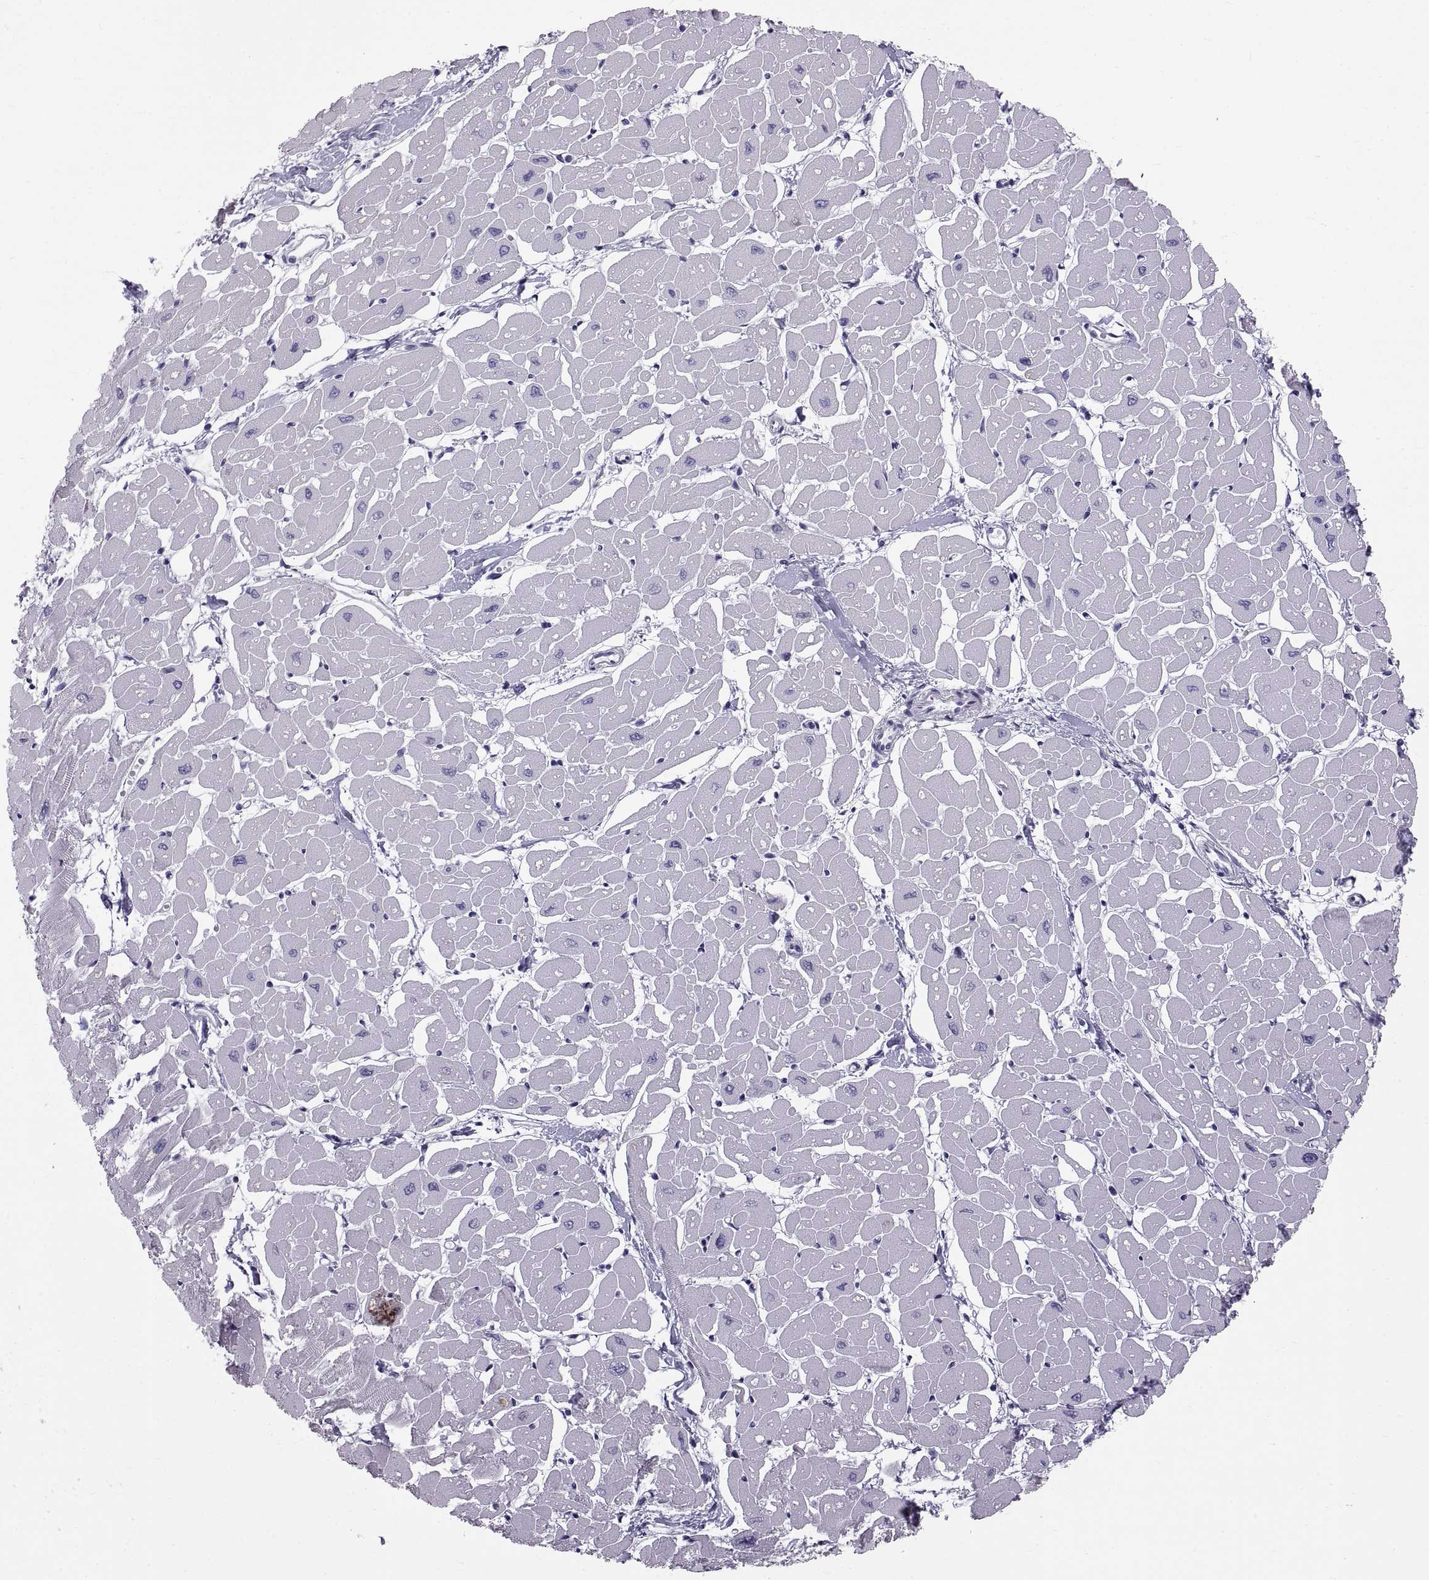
{"staining": {"intensity": "negative", "quantity": "none", "location": "none"}, "tissue": "heart muscle", "cell_type": "Cardiomyocytes", "image_type": "normal", "snomed": [{"axis": "morphology", "description": "Normal tissue, NOS"}, {"axis": "topography", "description": "Heart"}], "caption": "DAB immunohistochemical staining of benign human heart muscle reveals no significant expression in cardiomyocytes.", "gene": "WFDC8", "patient": {"sex": "male", "age": 57}}